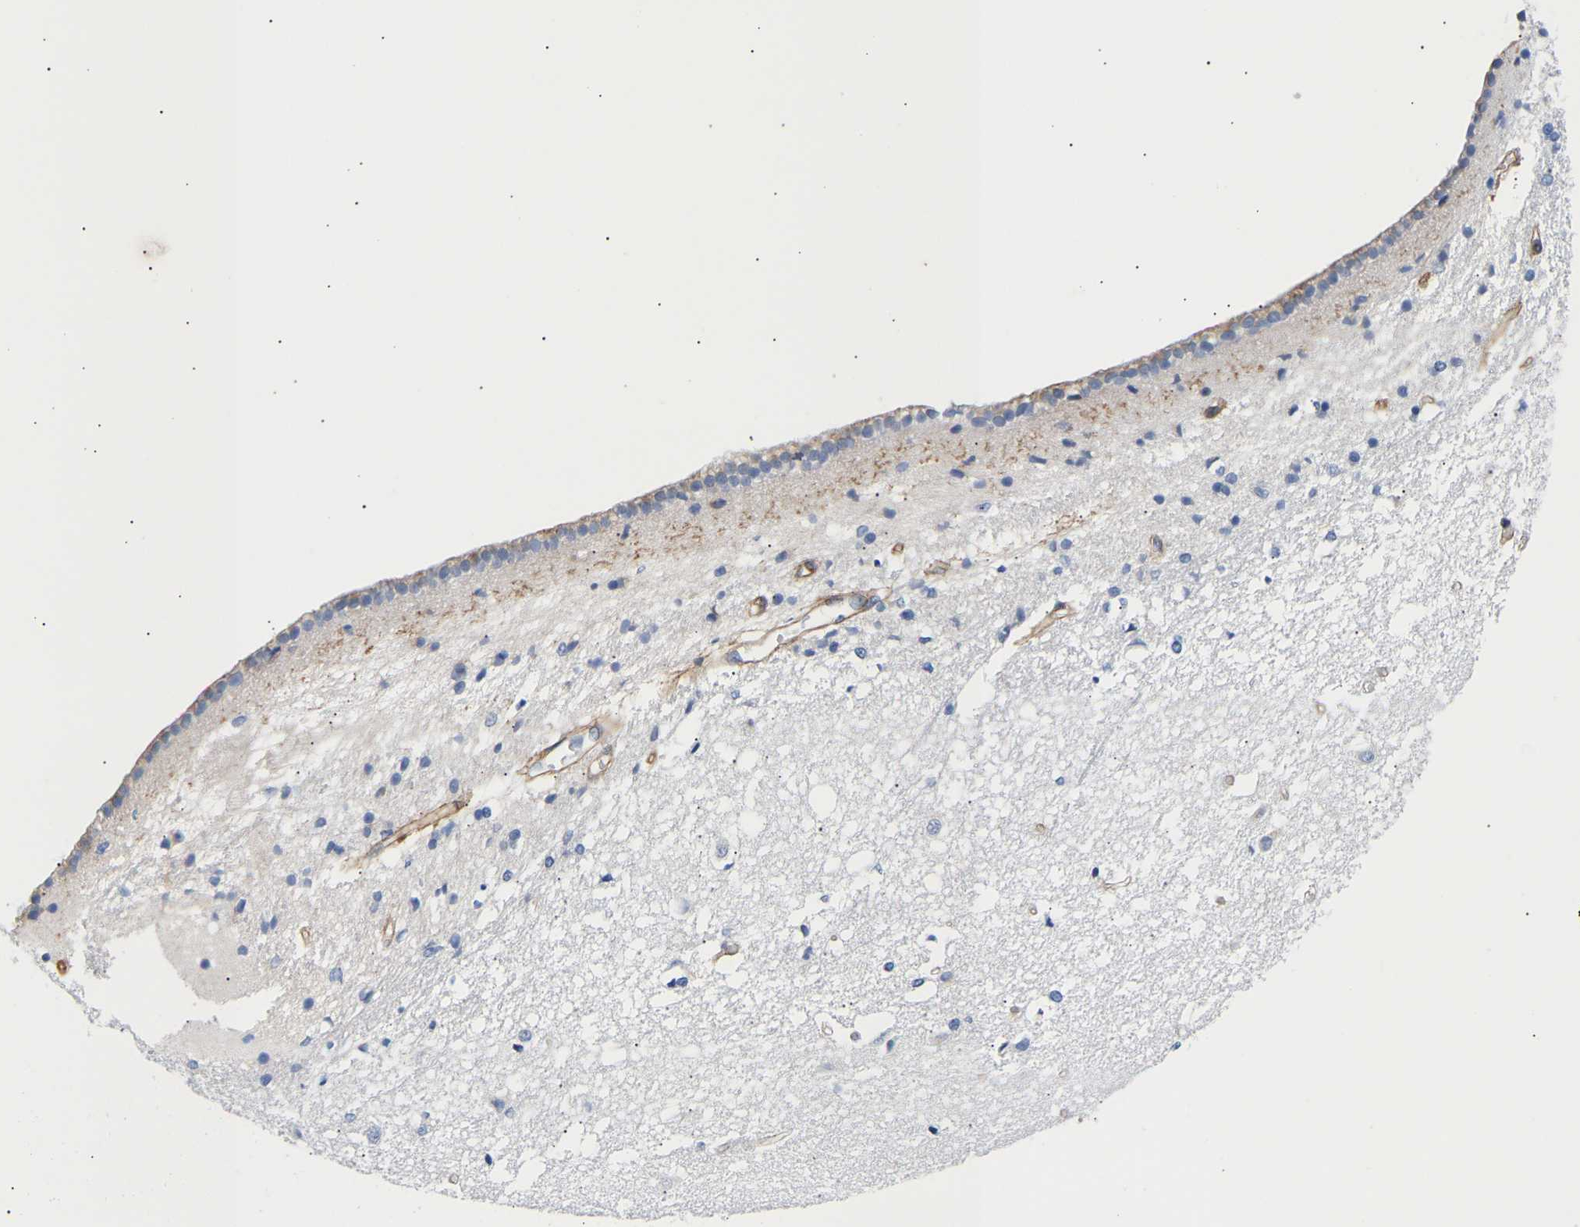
{"staining": {"intensity": "weak", "quantity": "<25%", "location": "cytoplasmic/membranous"}, "tissue": "caudate", "cell_type": "Glial cells", "image_type": "normal", "snomed": [{"axis": "morphology", "description": "Normal tissue, NOS"}, {"axis": "topography", "description": "Lateral ventricle wall"}], "caption": "The photomicrograph reveals no staining of glial cells in normal caudate. The staining was performed using DAB to visualize the protein expression in brown, while the nuclei were stained in blue with hematoxylin (Magnification: 20x).", "gene": "IGFBP7", "patient": {"sex": "male", "age": 45}}